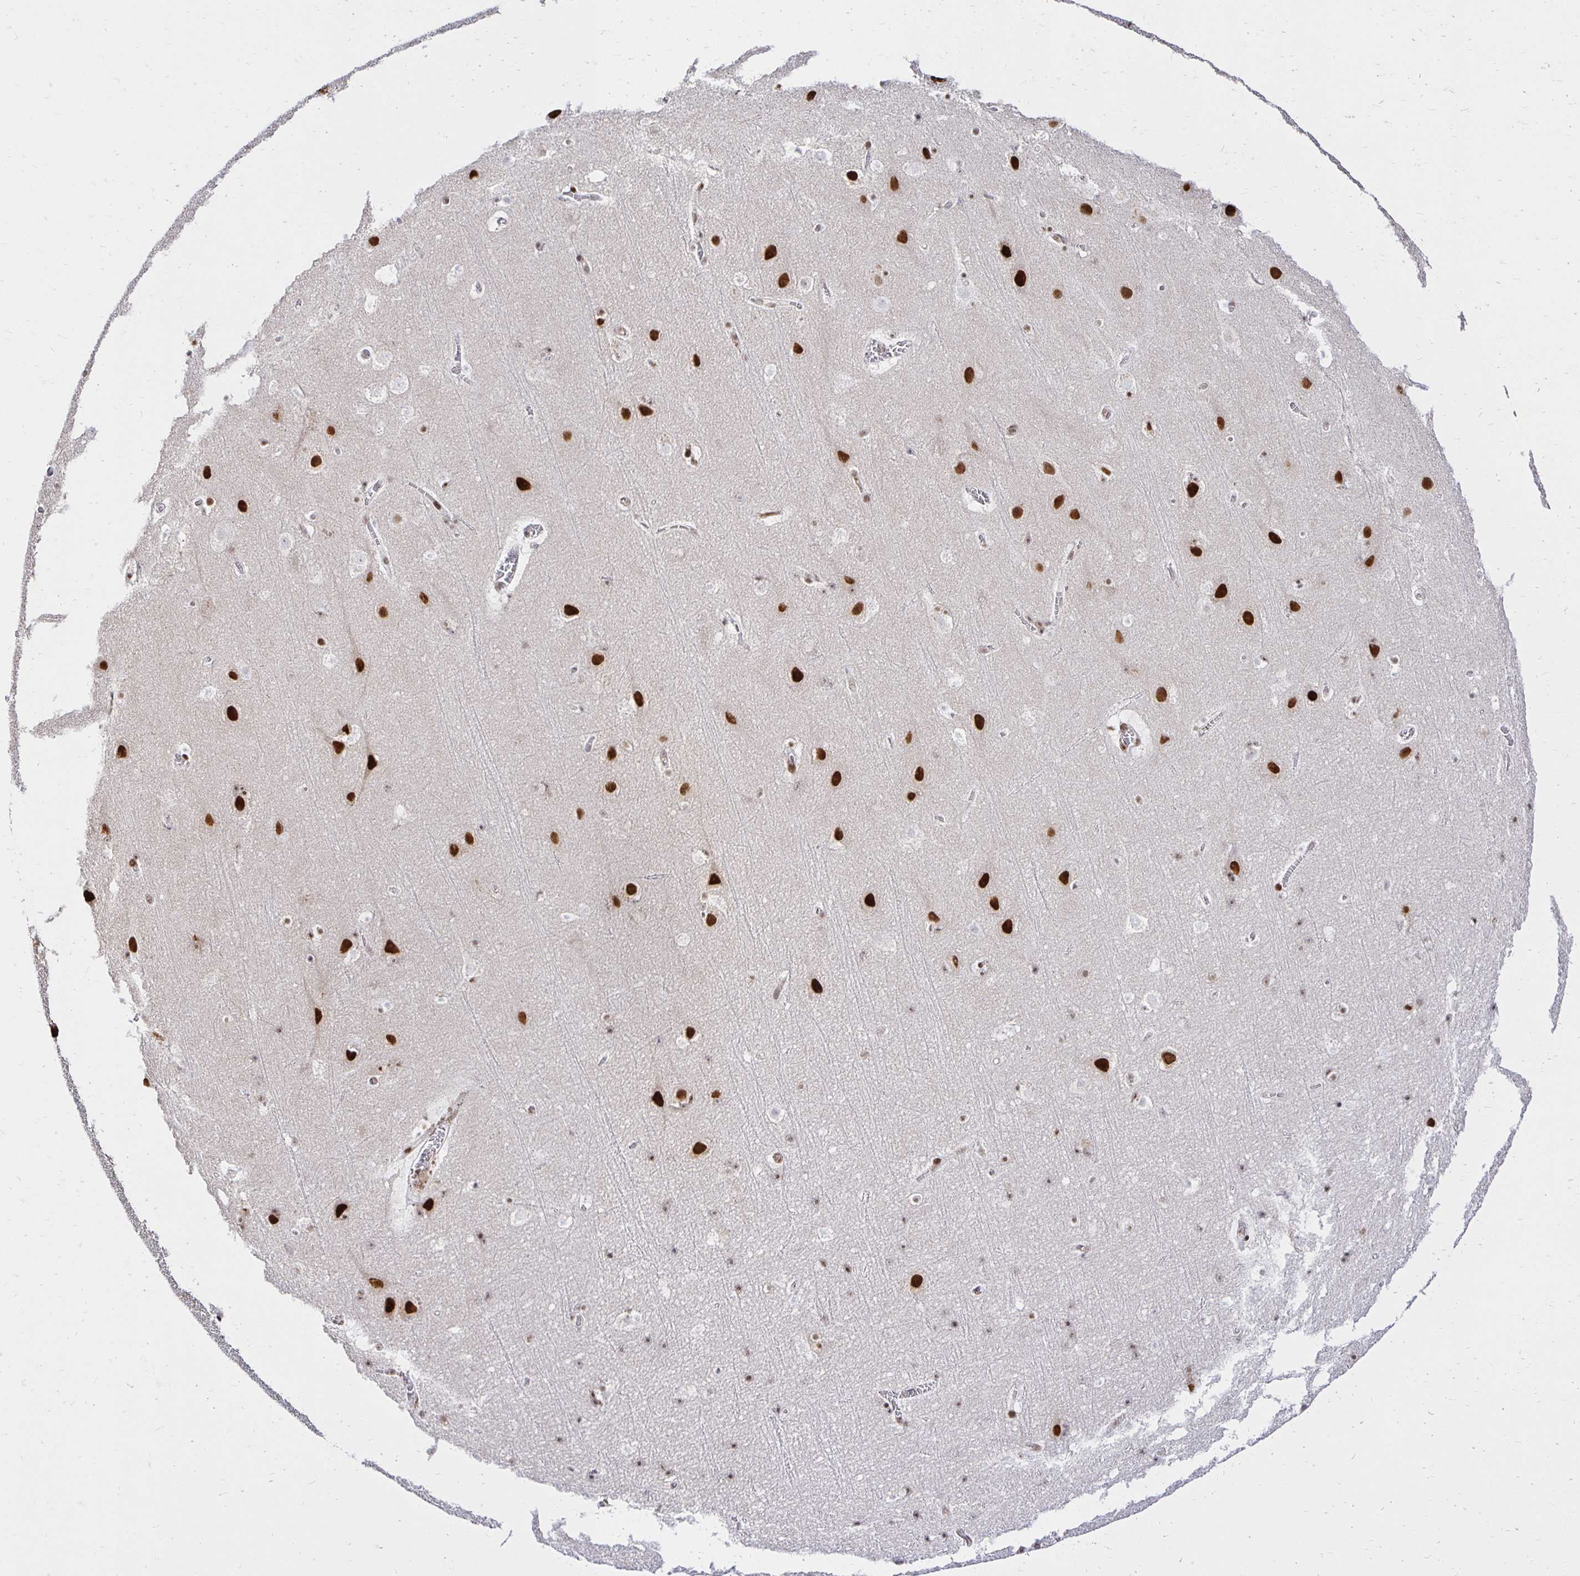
{"staining": {"intensity": "moderate", "quantity": "<25%", "location": "nuclear"}, "tissue": "cerebral cortex", "cell_type": "Endothelial cells", "image_type": "normal", "snomed": [{"axis": "morphology", "description": "Normal tissue, NOS"}, {"axis": "topography", "description": "Cerebral cortex"}], "caption": "Moderate nuclear positivity for a protein is present in about <25% of endothelial cells of benign cerebral cortex using immunohistochemistry.", "gene": "ZNF579", "patient": {"sex": "female", "age": 42}}